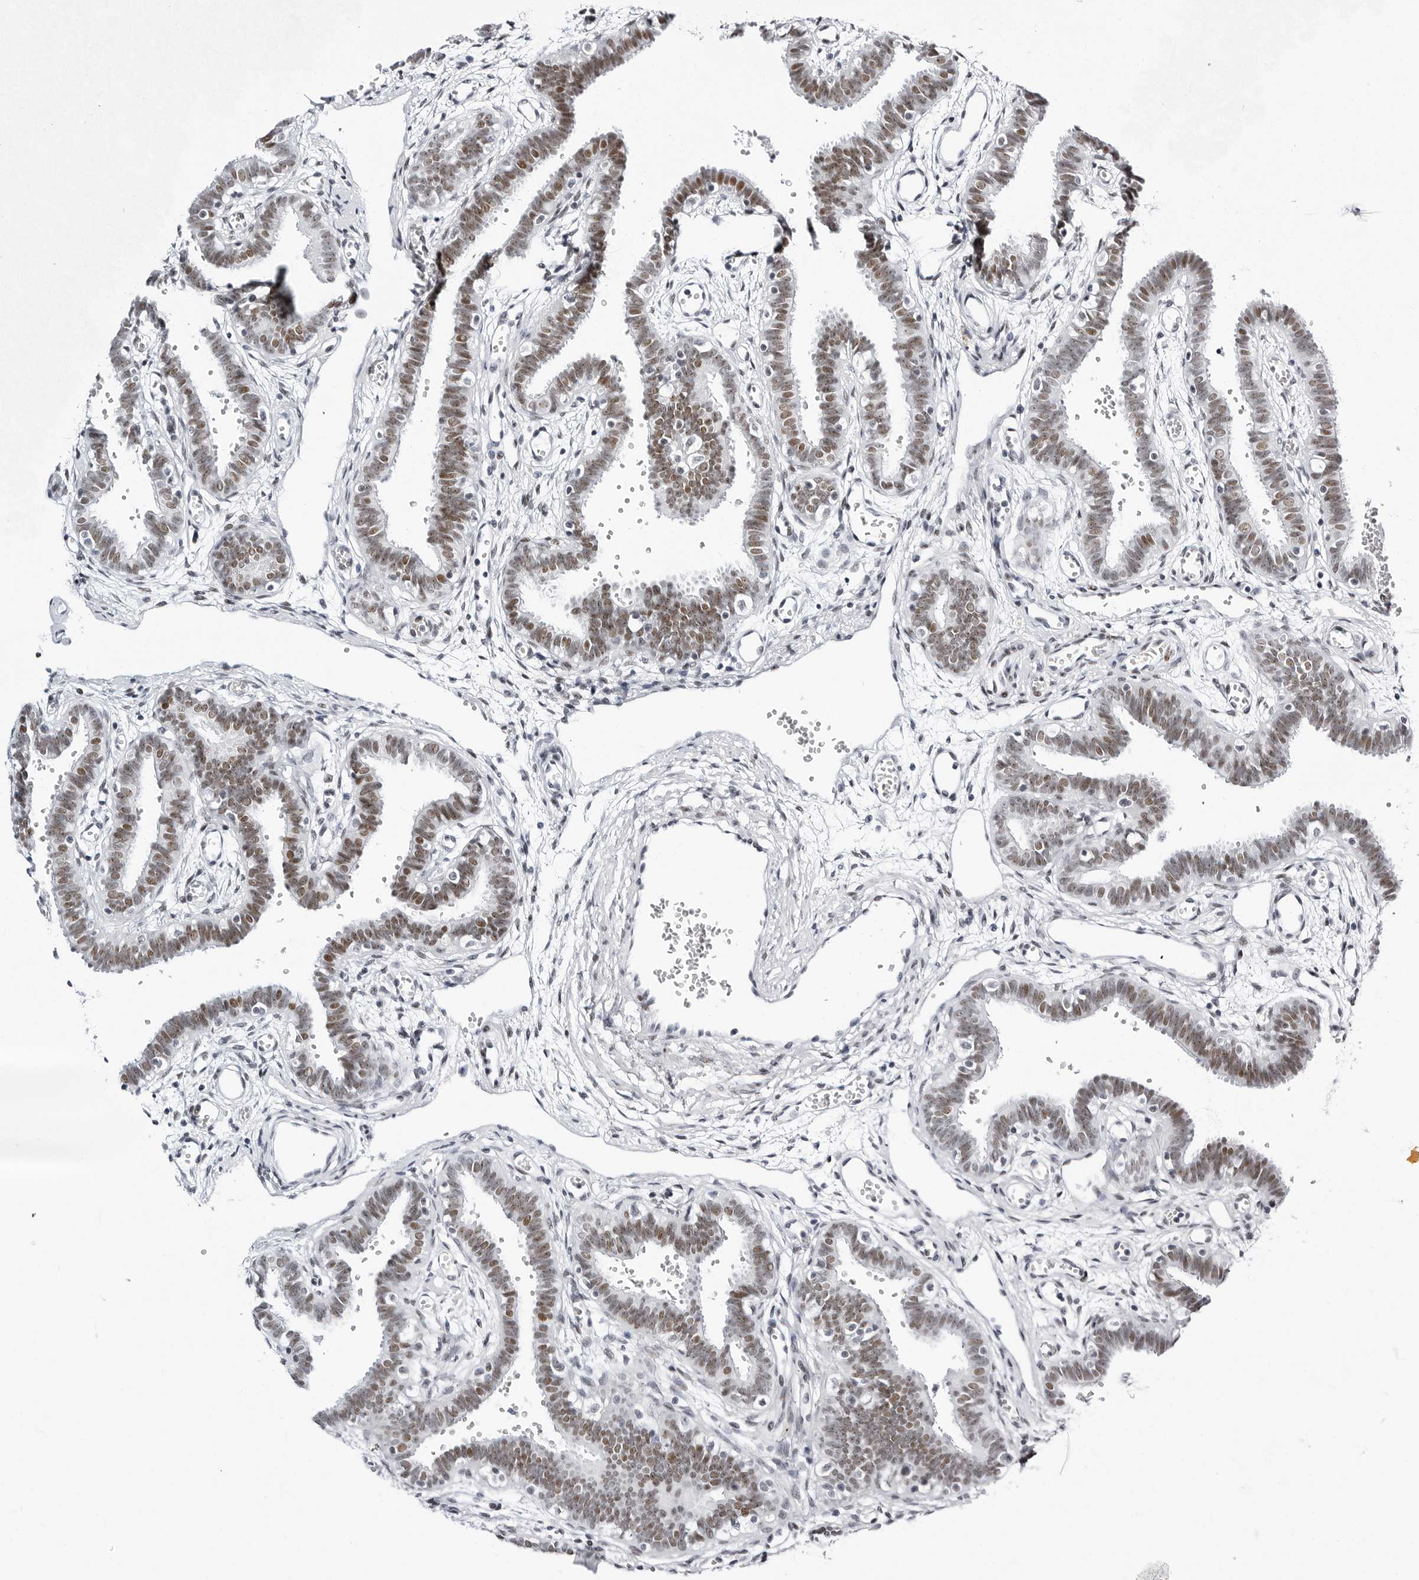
{"staining": {"intensity": "moderate", "quantity": "25%-75%", "location": "nuclear"}, "tissue": "fallopian tube", "cell_type": "Glandular cells", "image_type": "normal", "snomed": [{"axis": "morphology", "description": "Normal tissue, NOS"}, {"axis": "topography", "description": "Fallopian tube"}, {"axis": "topography", "description": "Placenta"}], "caption": "Immunohistochemistry histopathology image of normal fallopian tube stained for a protein (brown), which exhibits medium levels of moderate nuclear staining in approximately 25%-75% of glandular cells.", "gene": "VEZF1", "patient": {"sex": "female", "age": 32}}